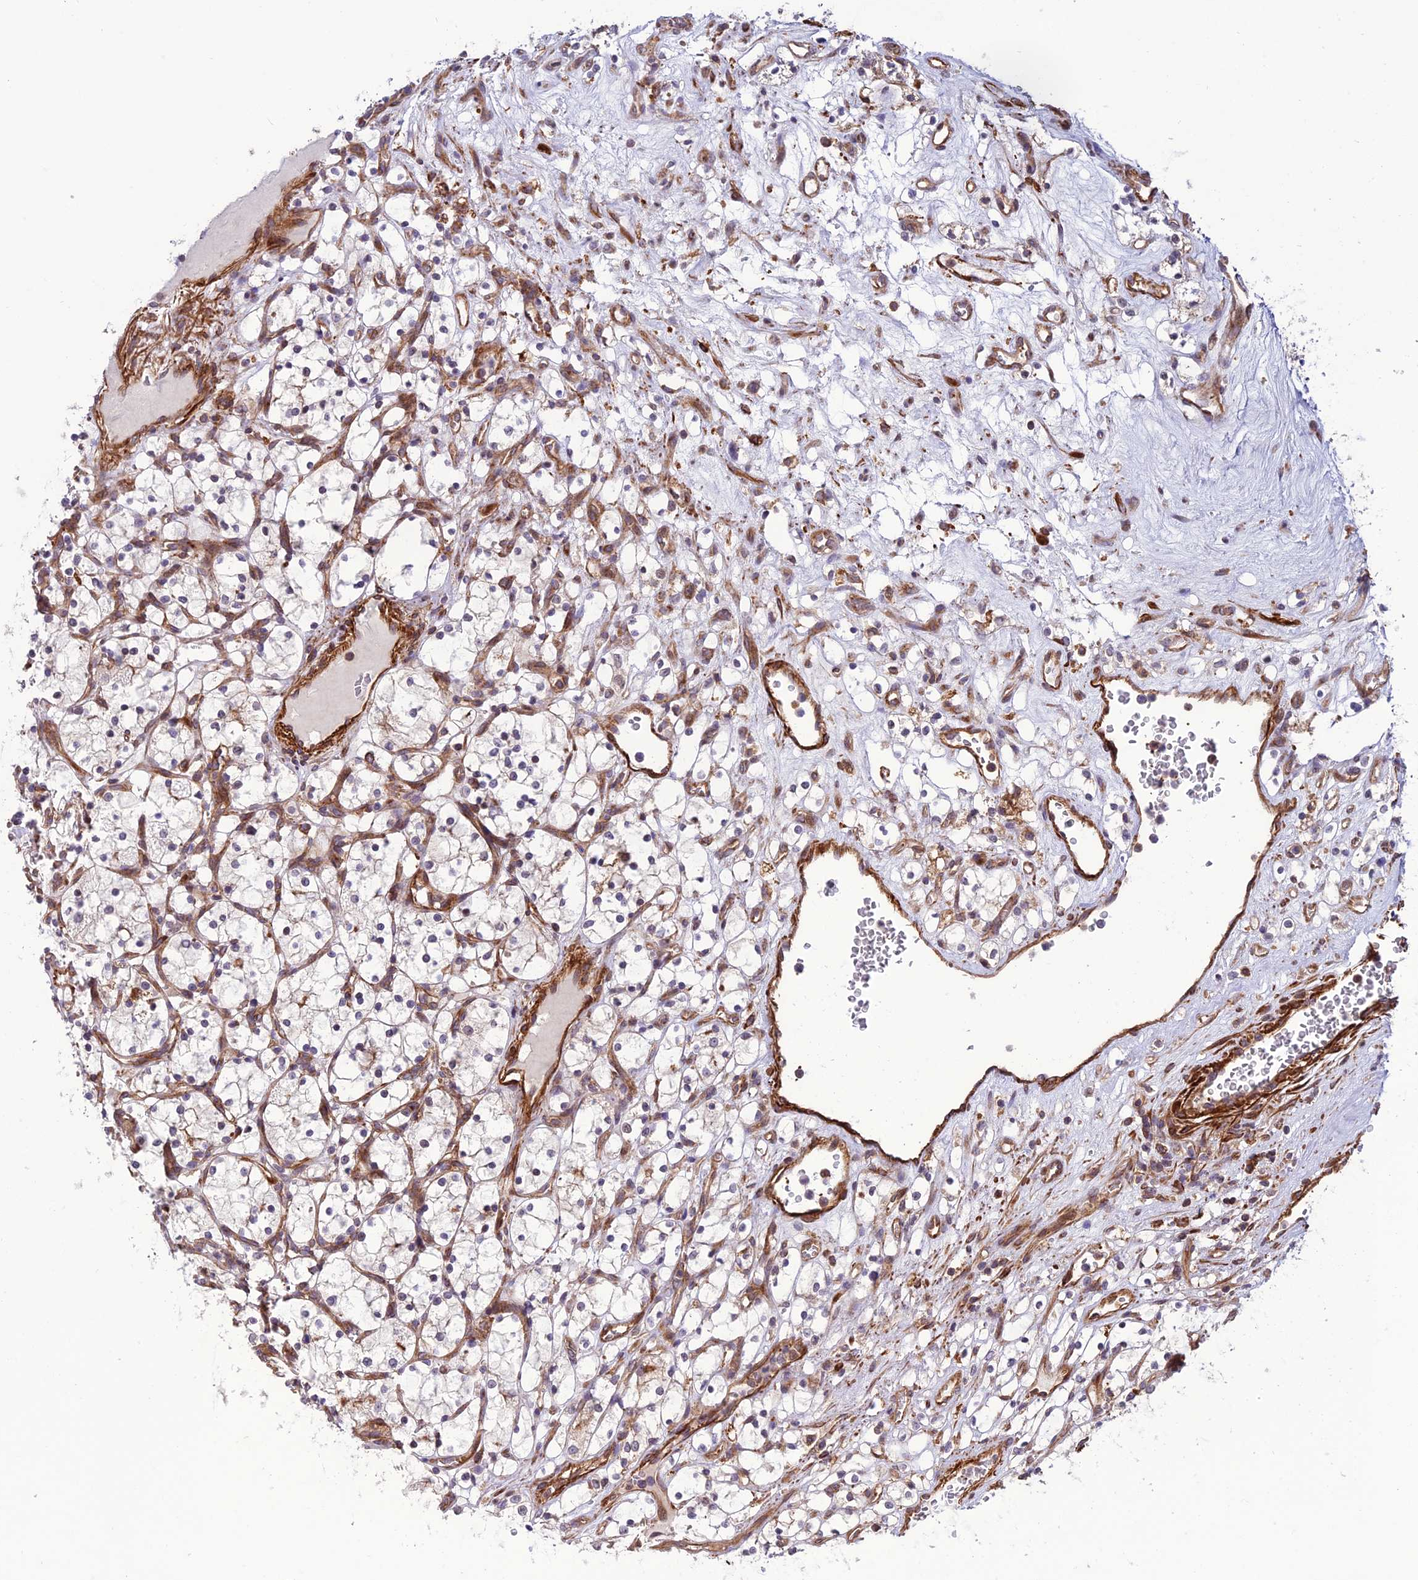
{"staining": {"intensity": "negative", "quantity": "none", "location": "none"}, "tissue": "renal cancer", "cell_type": "Tumor cells", "image_type": "cancer", "snomed": [{"axis": "morphology", "description": "Adenocarcinoma, NOS"}, {"axis": "topography", "description": "Kidney"}], "caption": "Tumor cells are negative for brown protein staining in renal cancer. (DAB immunohistochemistry (IHC) visualized using brightfield microscopy, high magnification).", "gene": "TNIP3", "patient": {"sex": "female", "age": 69}}